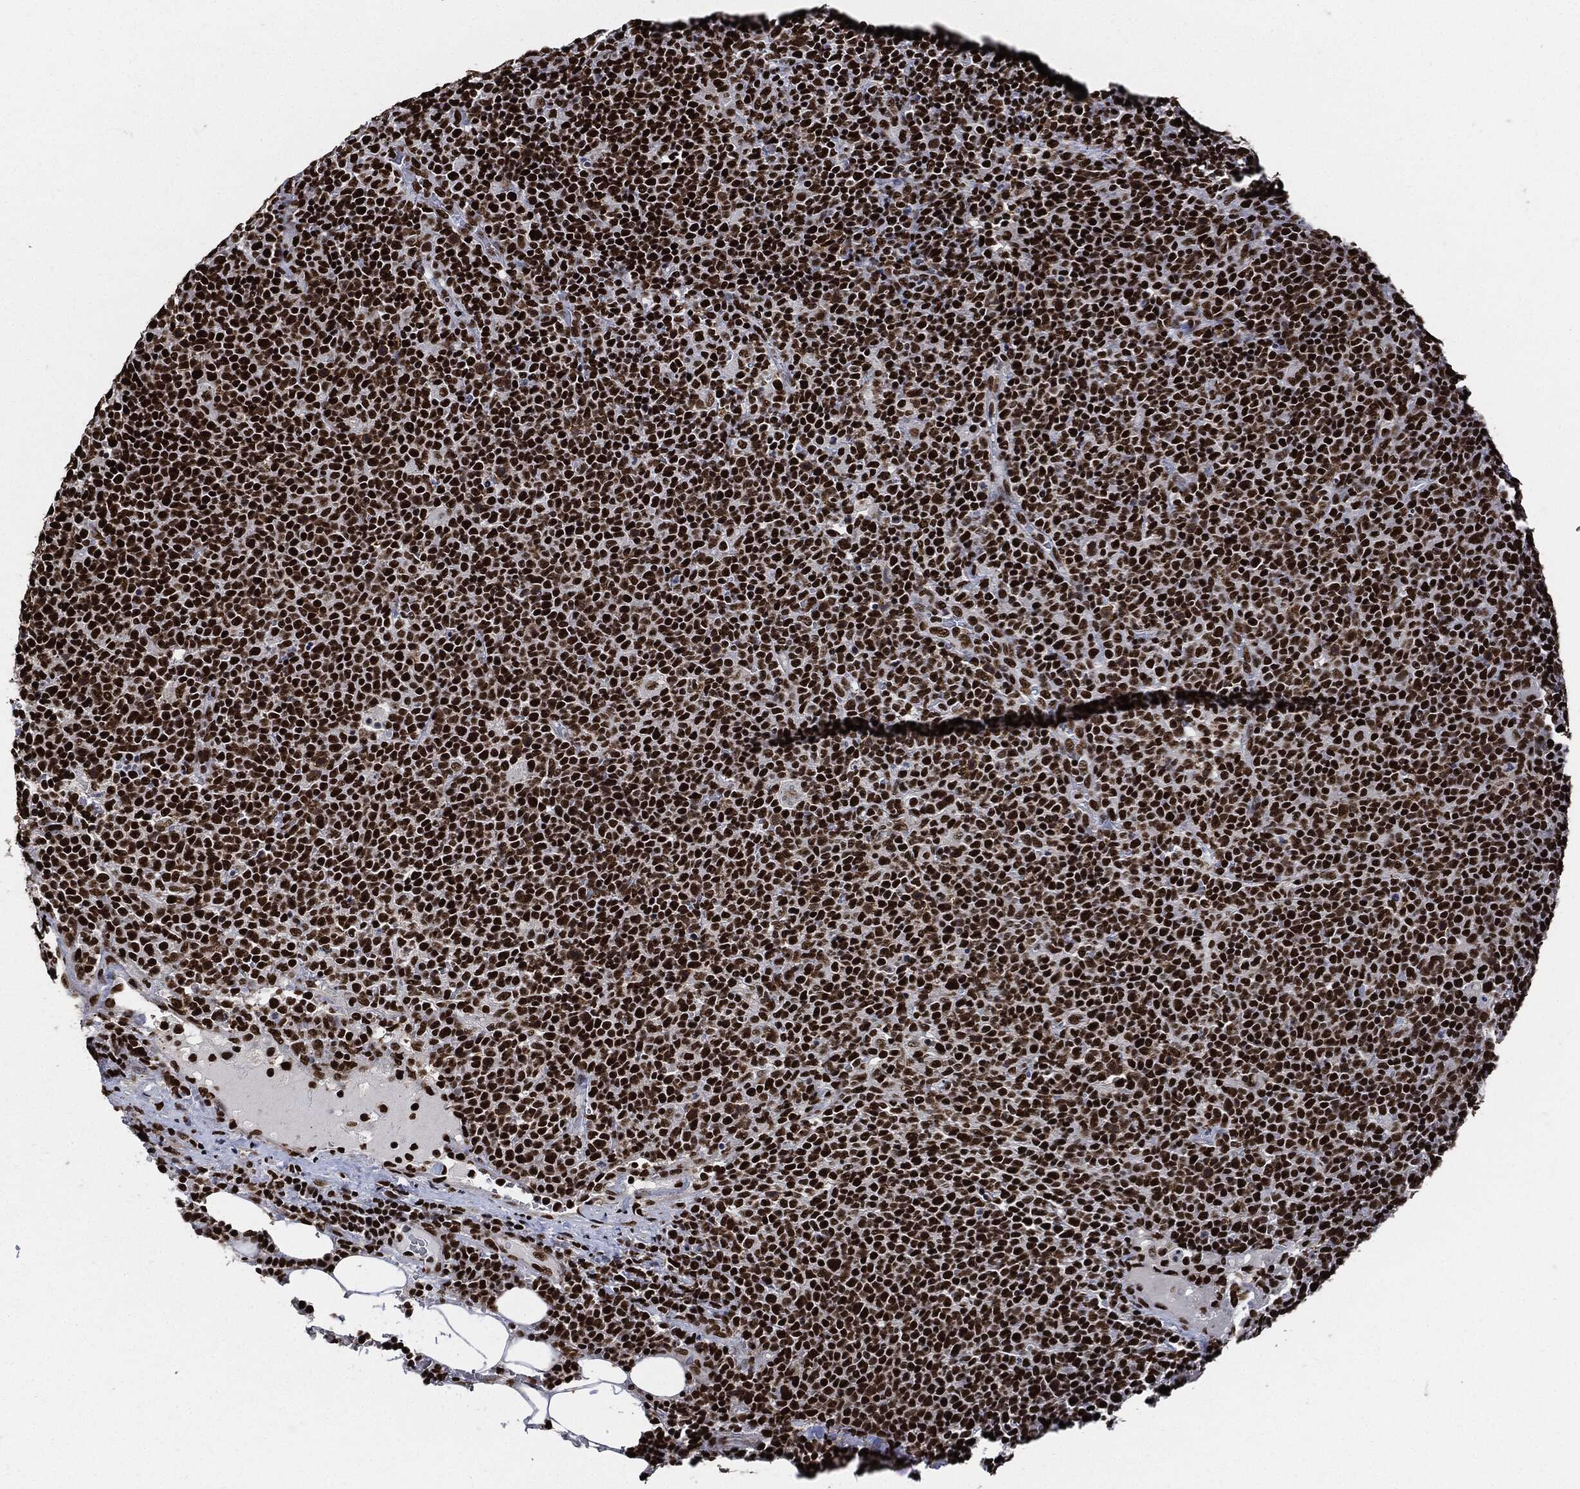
{"staining": {"intensity": "strong", "quantity": ">75%", "location": "nuclear"}, "tissue": "lymphoma", "cell_type": "Tumor cells", "image_type": "cancer", "snomed": [{"axis": "morphology", "description": "Malignant lymphoma, non-Hodgkin's type, High grade"}, {"axis": "topography", "description": "Lymph node"}], "caption": "This is an image of IHC staining of malignant lymphoma, non-Hodgkin's type (high-grade), which shows strong expression in the nuclear of tumor cells.", "gene": "RECQL", "patient": {"sex": "male", "age": 61}}